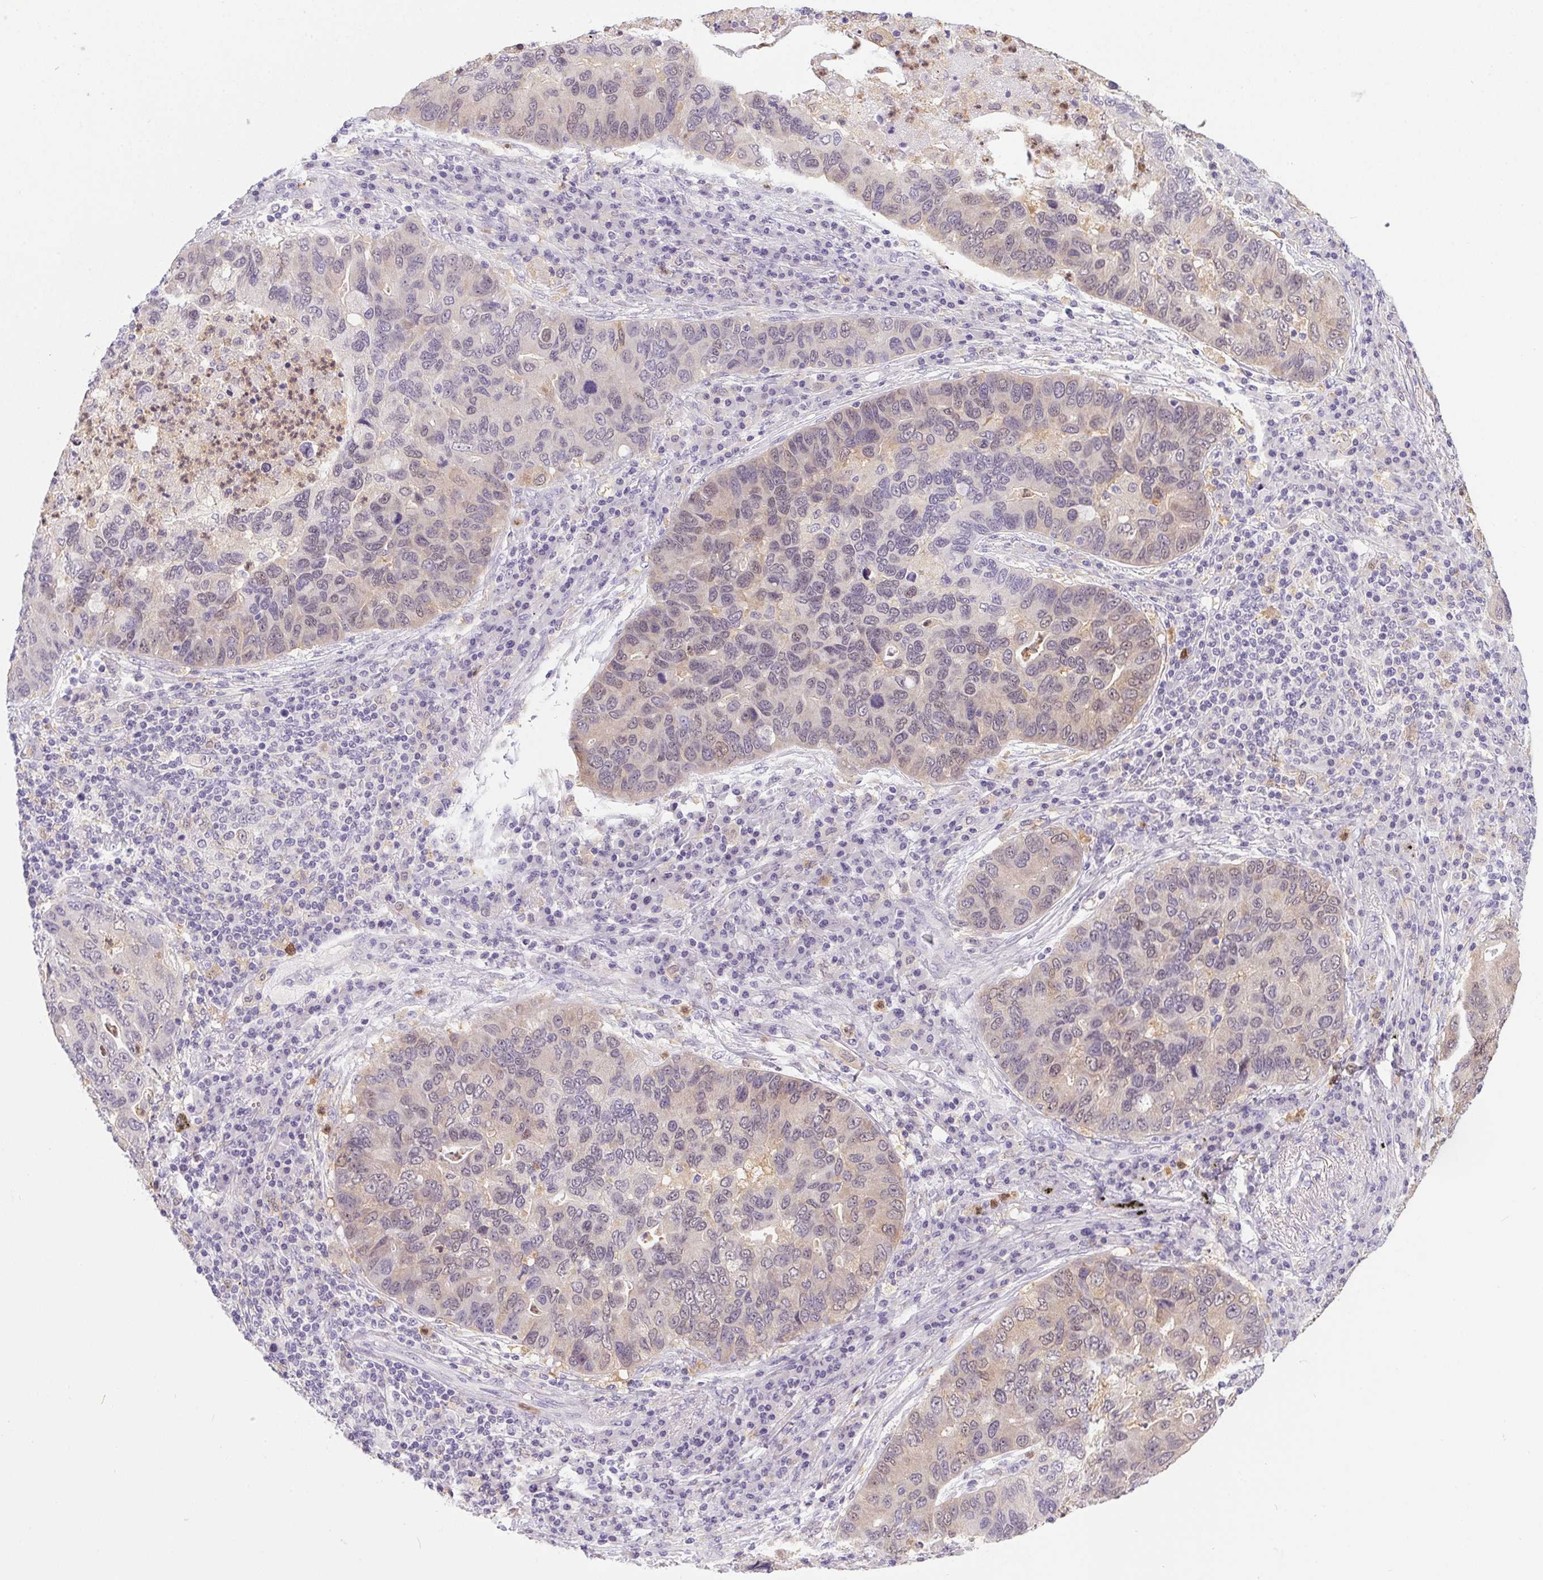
{"staining": {"intensity": "weak", "quantity": "<25%", "location": "cytoplasmic/membranous,nuclear"}, "tissue": "lung cancer", "cell_type": "Tumor cells", "image_type": "cancer", "snomed": [{"axis": "morphology", "description": "Adenocarcinoma, NOS"}, {"axis": "morphology", "description": "Adenocarcinoma, metastatic, NOS"}, {"axis": "topography", "description": "Lymph node"}, {"axis": "topography", "description": "Lung"}], "caption": "A micrograph of lung cancer stained for a protein displays no brown staining in tumor cells.", "gene": "DNAJC5G", "patient": {"sex": "female", "age": 54}}